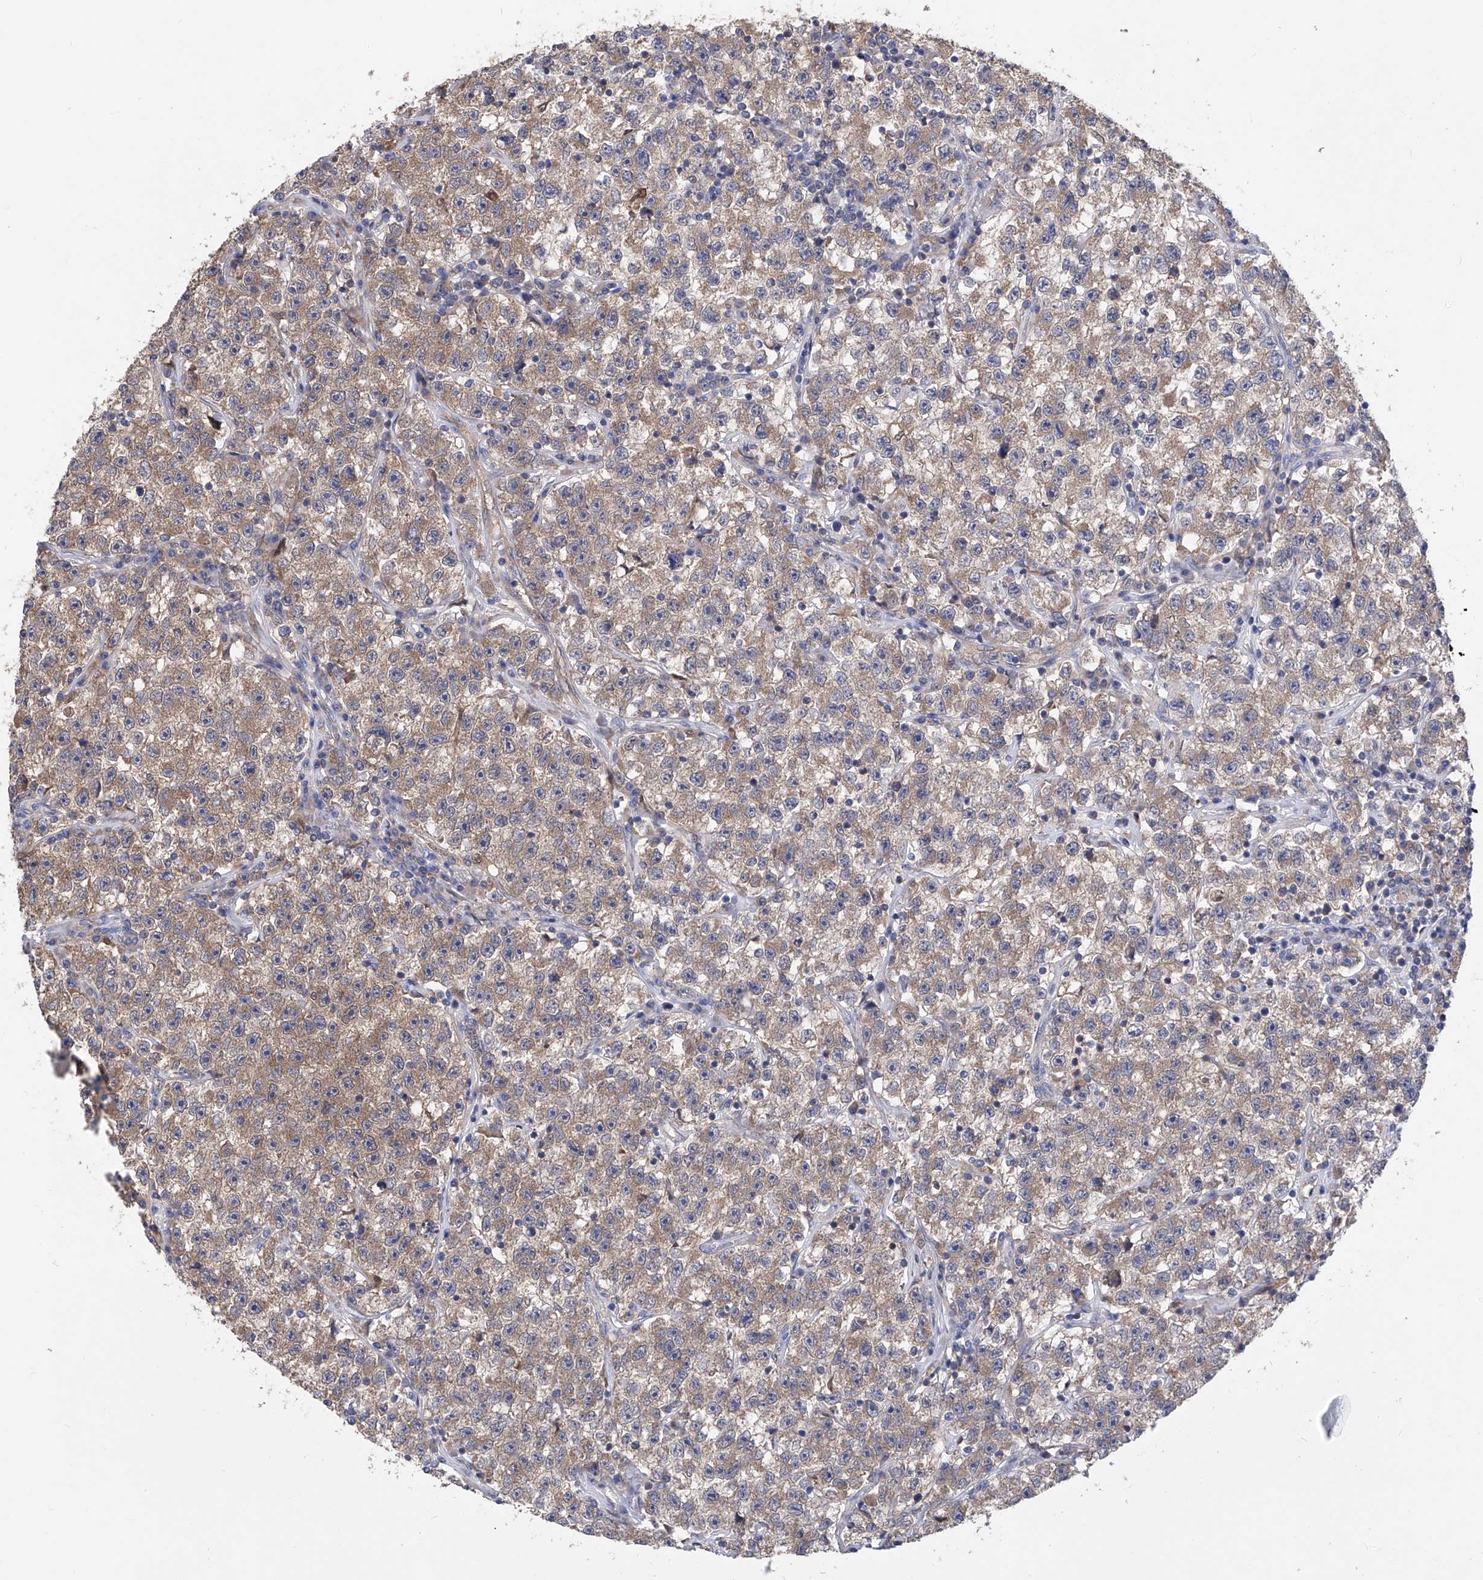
{"staining": {"intensity": "moderate", "quantity": ">75%", "location": "cytoplasmic/membranous"}, "tissue": "testis cancer", "cell_type": "Tumor cells", "image_type": "cancer", "snomed": [{"axis": "morphology", "description": "Seminoma, NOS"}, {"axis": "topography", "description": "Testis"}], "caption": "A micrograph of human seminoma (testis) stained for a protein exhibits moderate cytoplasmic/membranous brown staining in tumor cells.", "gene": "SPATA20", "patient": {"sex": "male", "age": 22}}